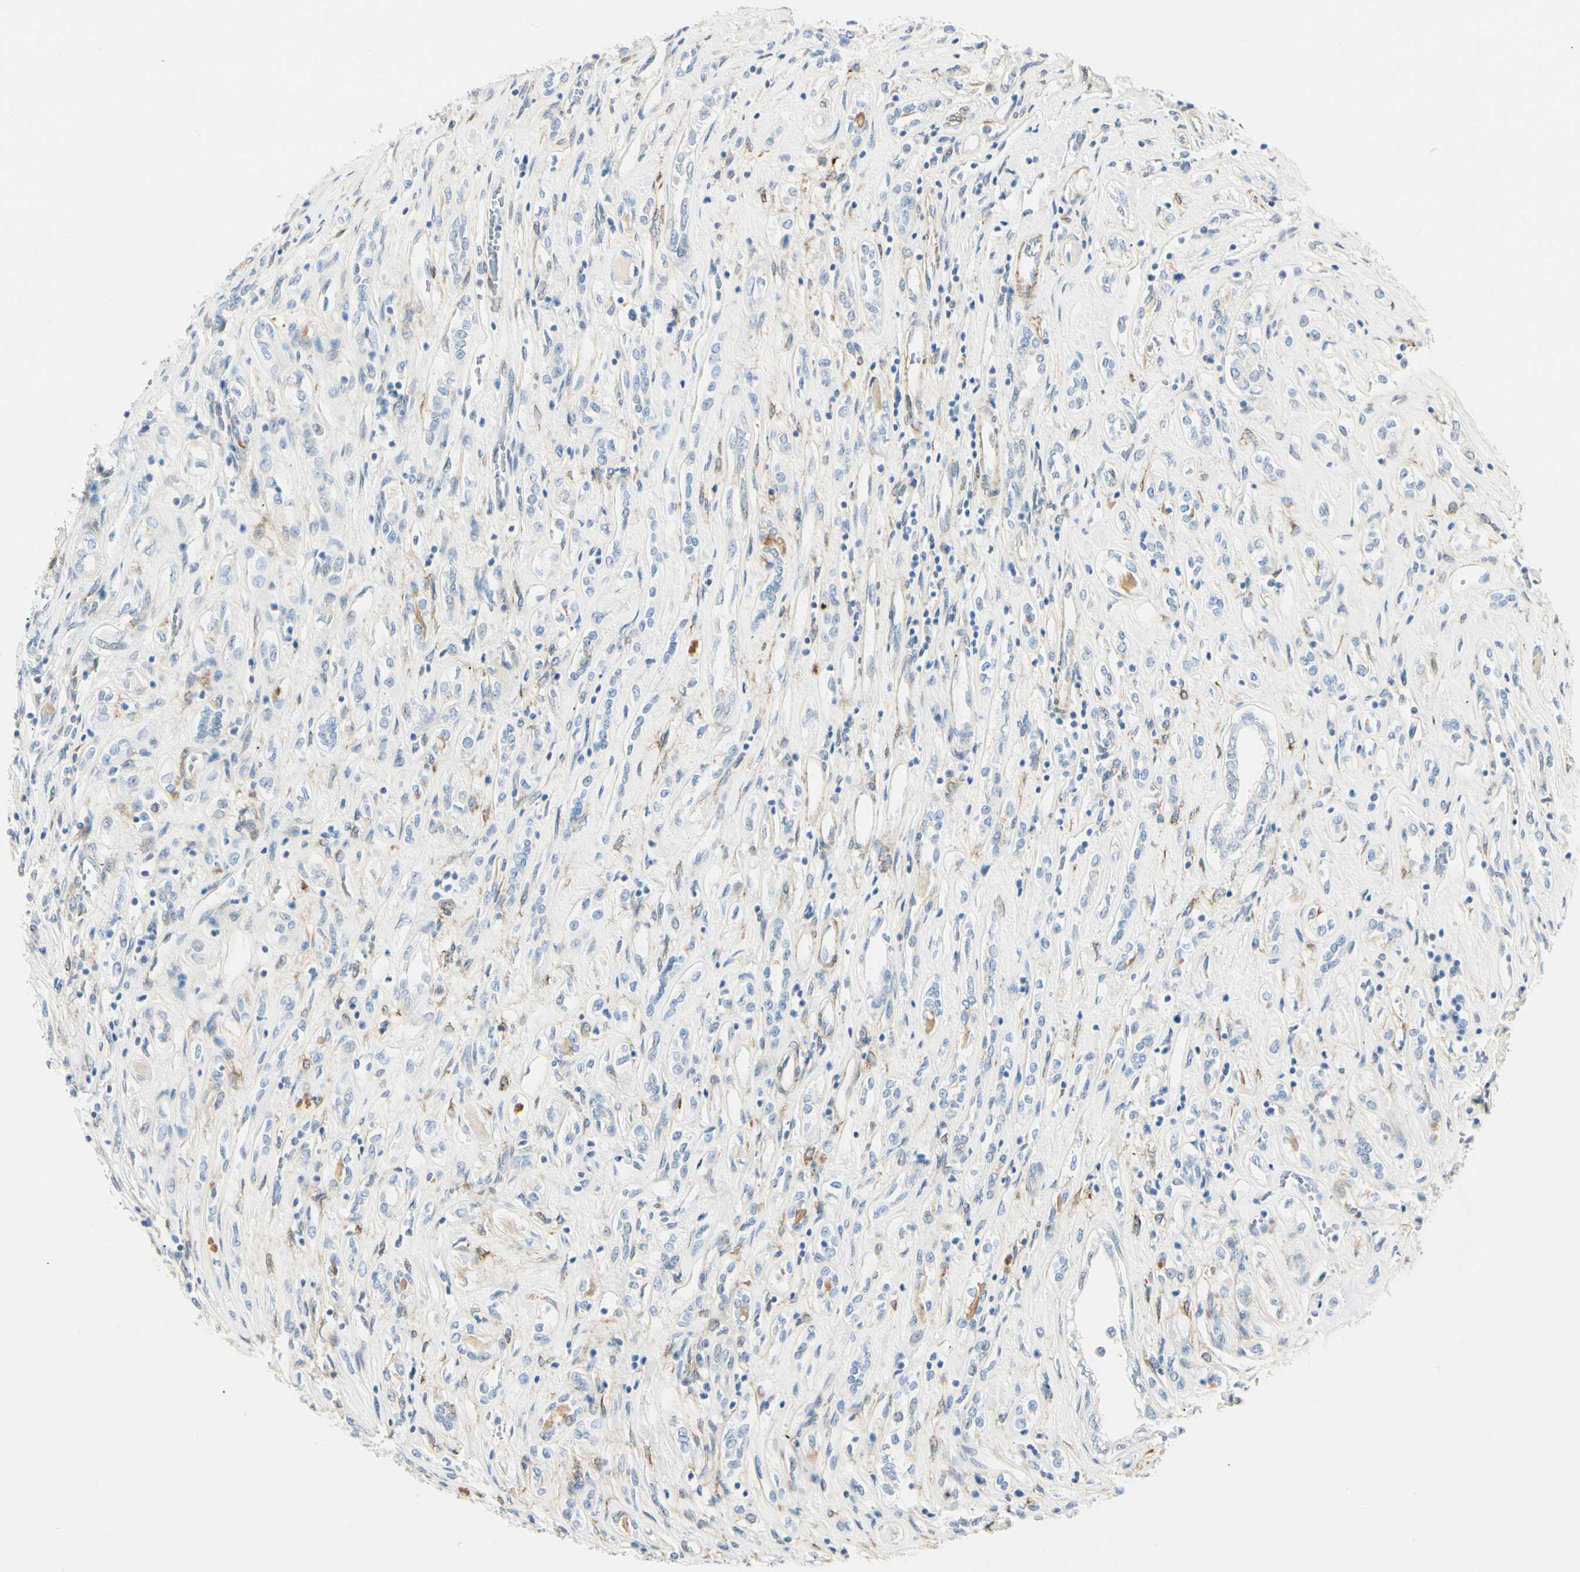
{"staining": {"intensity": "negative", "quantity": "none", "location": "none"}, "tissue": "renal cancer", "cell_type": "Tumor cells", "image_type": "cancer", "snomed": [{"axis": "morphology", "description": "Adenocarcinoma, NOS"}, {"axis": "topography", "description": "Kidney"}], "caption": "IHC image of renal adenocarcinoma stained for a protein (brown), which demonstrates no expression in tumor cells. Brightfield microscopy of IHC stained with DAB (brown) and hematoxylin (blue), captured at high magnification.", "gene": "AMPH", "patient": {"sex": "female", "age": 70}}